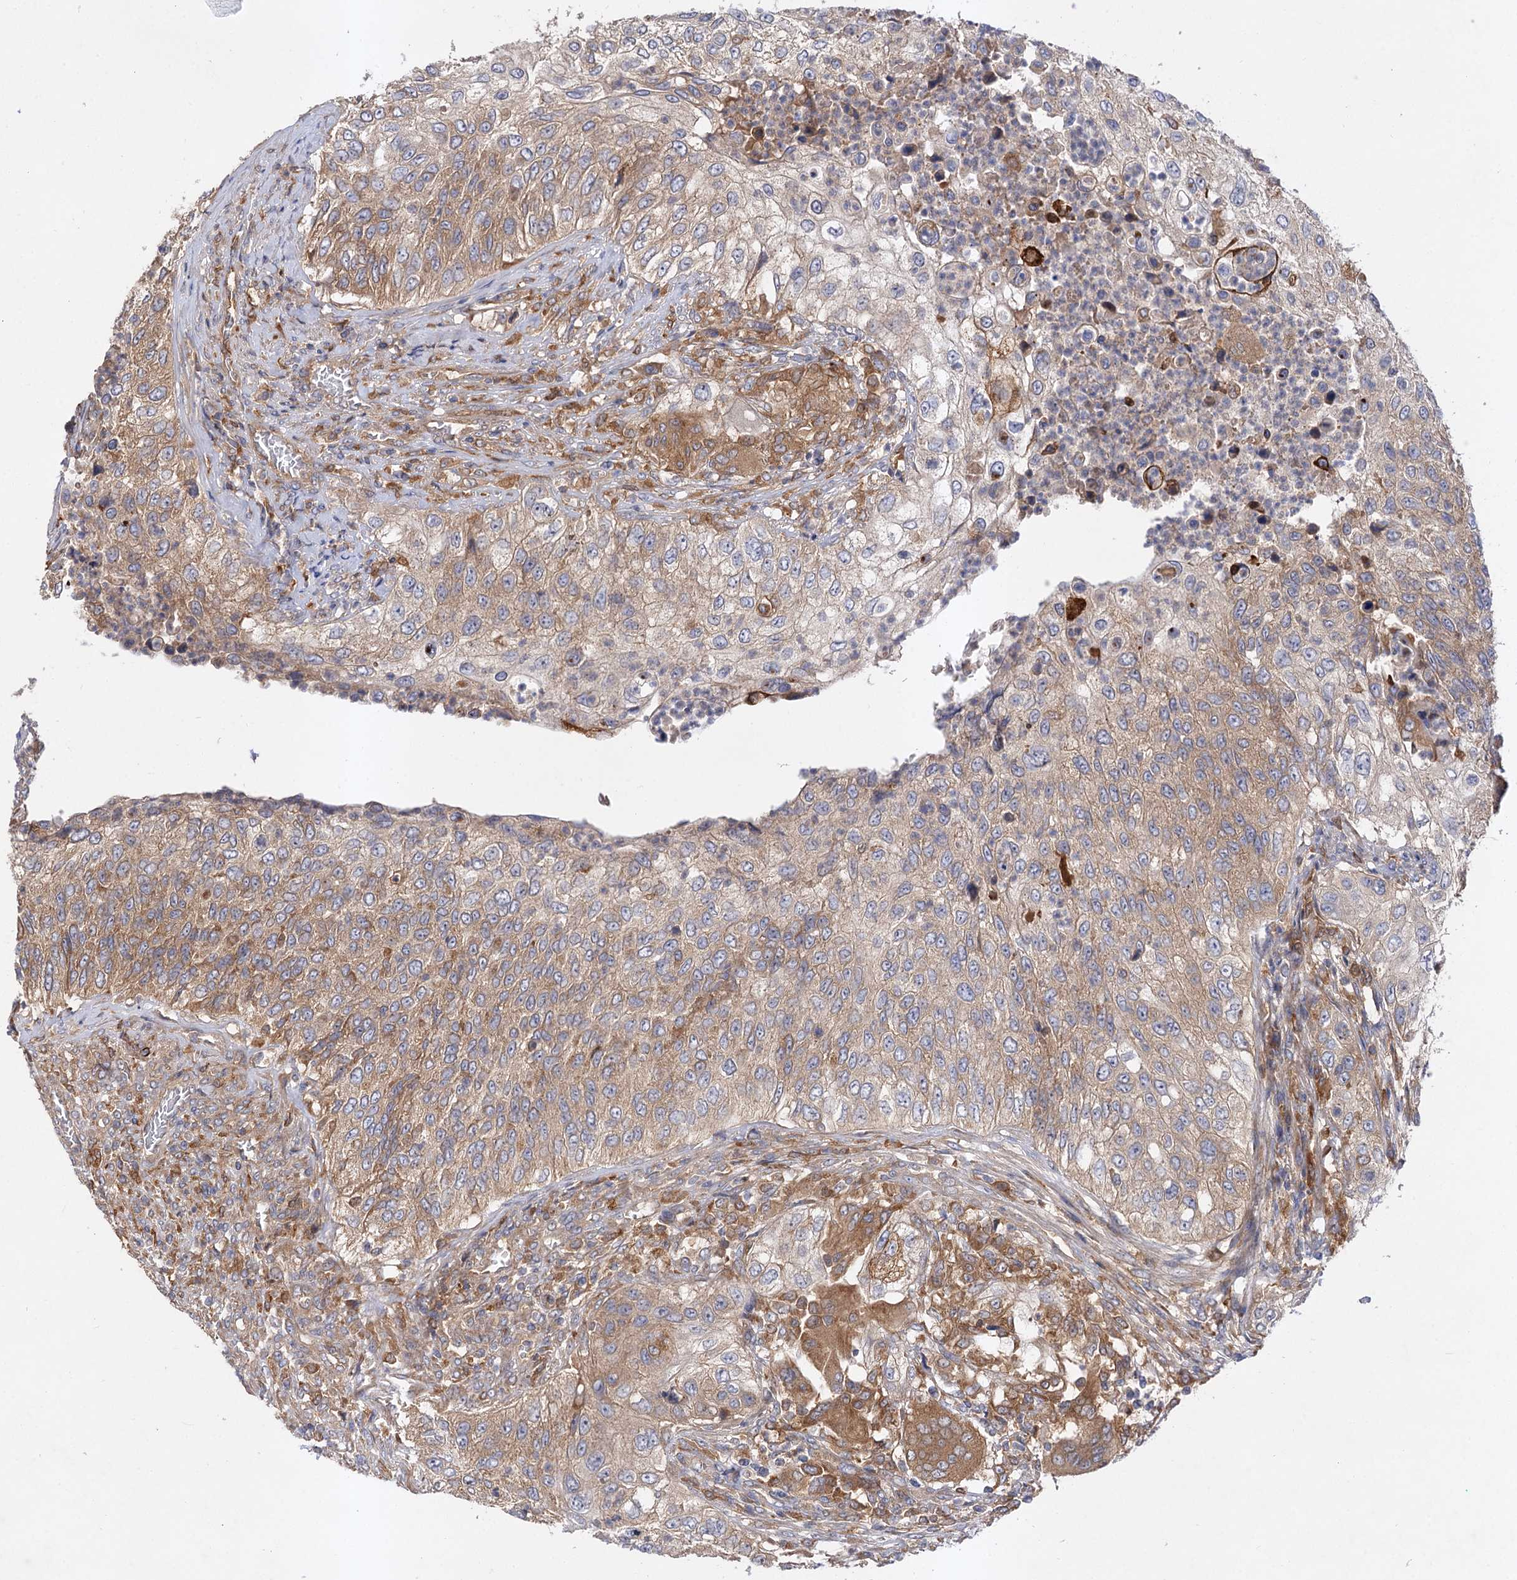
{"staining": {"intensity": "moderate", "quantity": "25%-75%", "location": "cytoplasmic/membranous"}, "tissue": "urothelial cancer", "cell_type": "Tumor cells", "image_type": "cancer", "snomed": [{"axis": "morphology", "description": "Urothelial carcinoma, High grade"}, {"axis": "topography", "description": "Urinary bladder"}], "caption": "A brown stain shows moderate cytoplasmic/membranous staining of a protein in human high-grade urothelial carcinoma tumor cells.", "gene": "PATL1", "patient": {"sex": "female", "age": 60}}